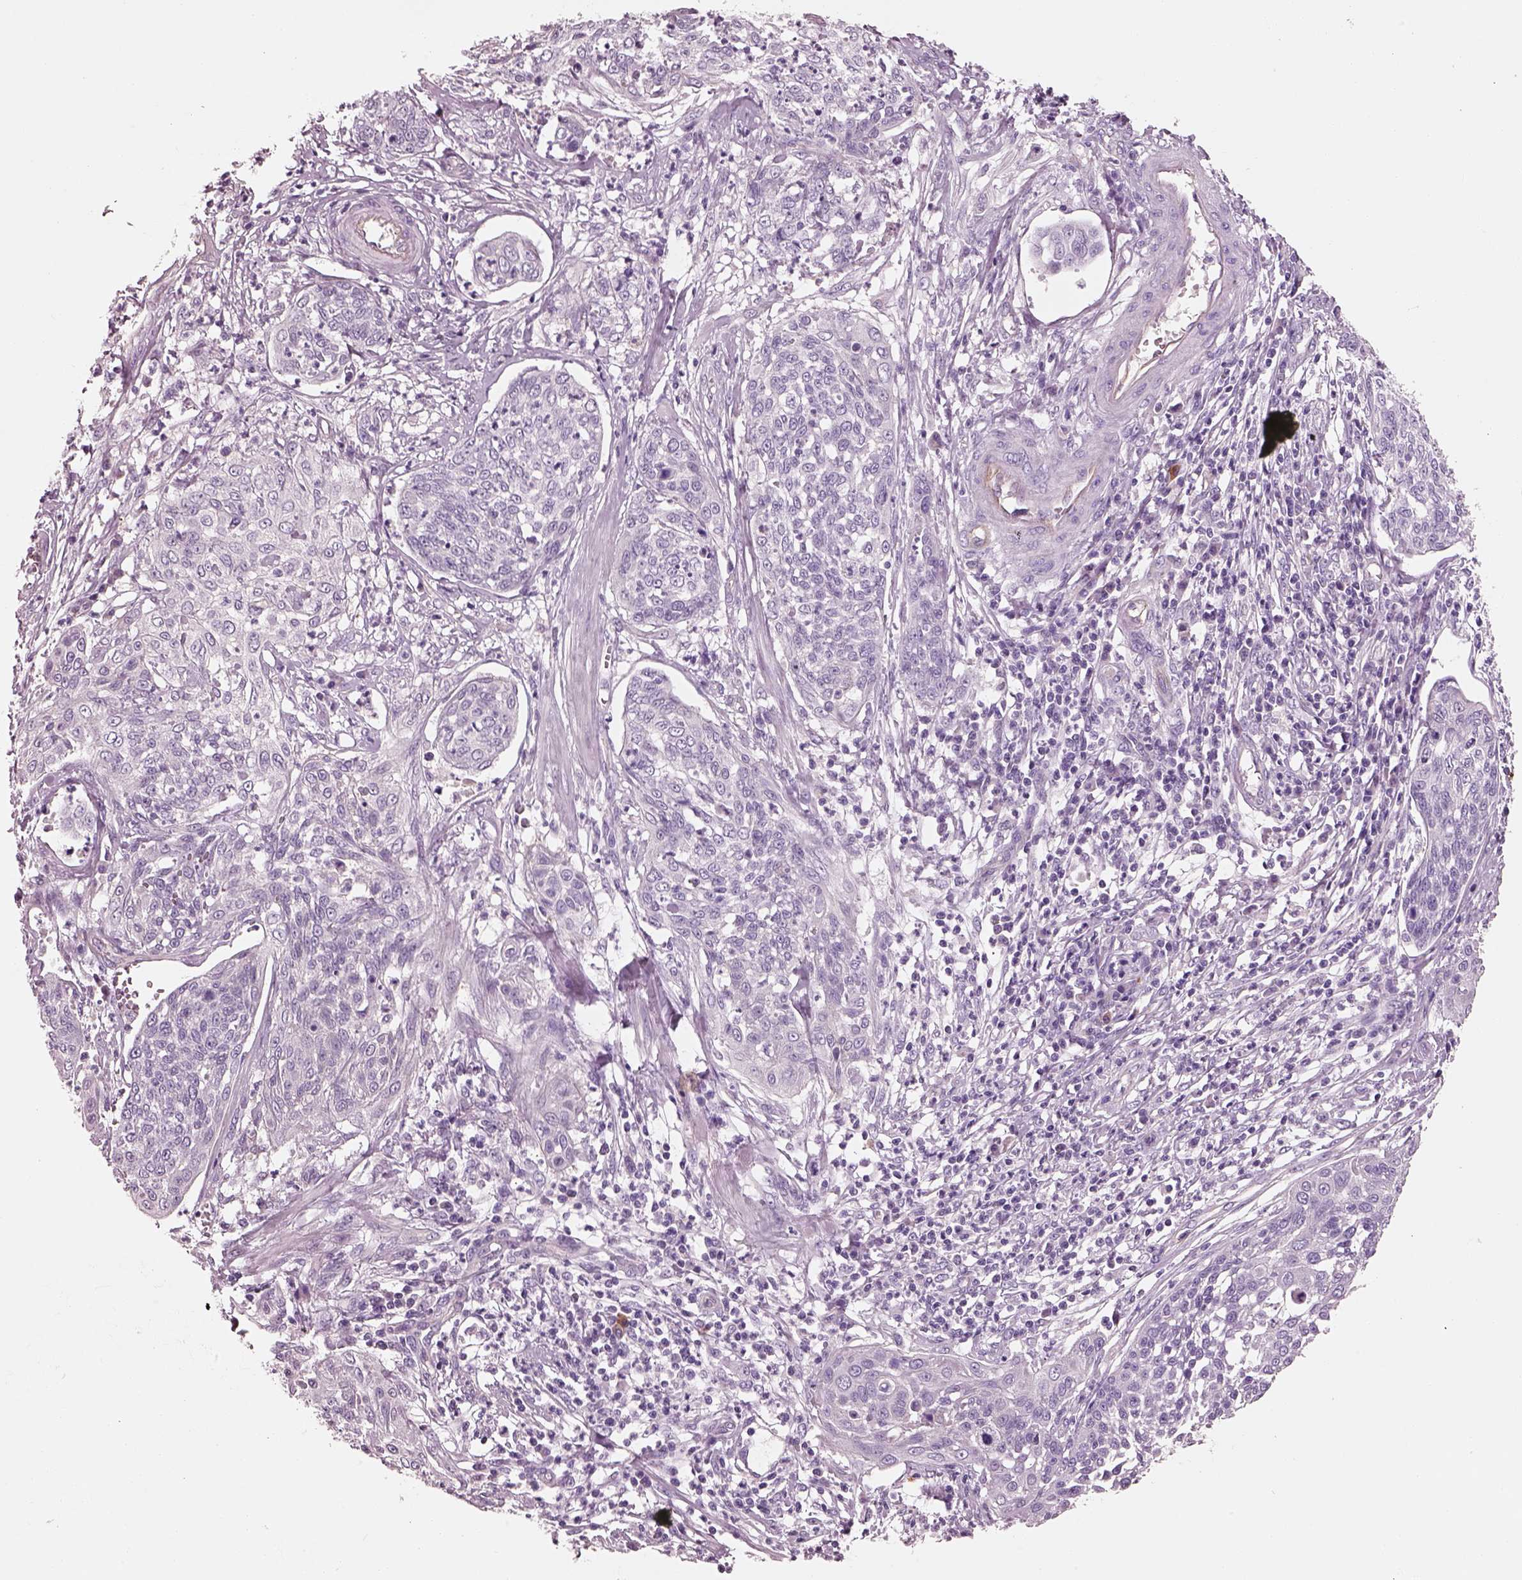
{"staining": {"intensity": "negative", "quantity": "none", "location": "none"}, "tissue": "cervical cancer", "cell_type": "Tumor cells", "image_type": "cancer", "snomed": [{"axis": "morphology", "description": "Squamous cell carcinoma, NOS"}, {"axis": "topography", "description": "Cervix"}], "caption": "This micrograph is of cervical cancer (squamous cell carcinoma) stained with IHC to label a protein in brown with the nuclei are counter-stained blue. There is no positivity in tumor cells. (Stains: DAB (3,3'-diaminobenzidine) immunohistochemistry (IHC) with hematoxylin counter stain, Microscopy: brightfield microscopy at high magnification).", "gene": "IGLL1", "patient": {"sex": "female", "age": 34}}